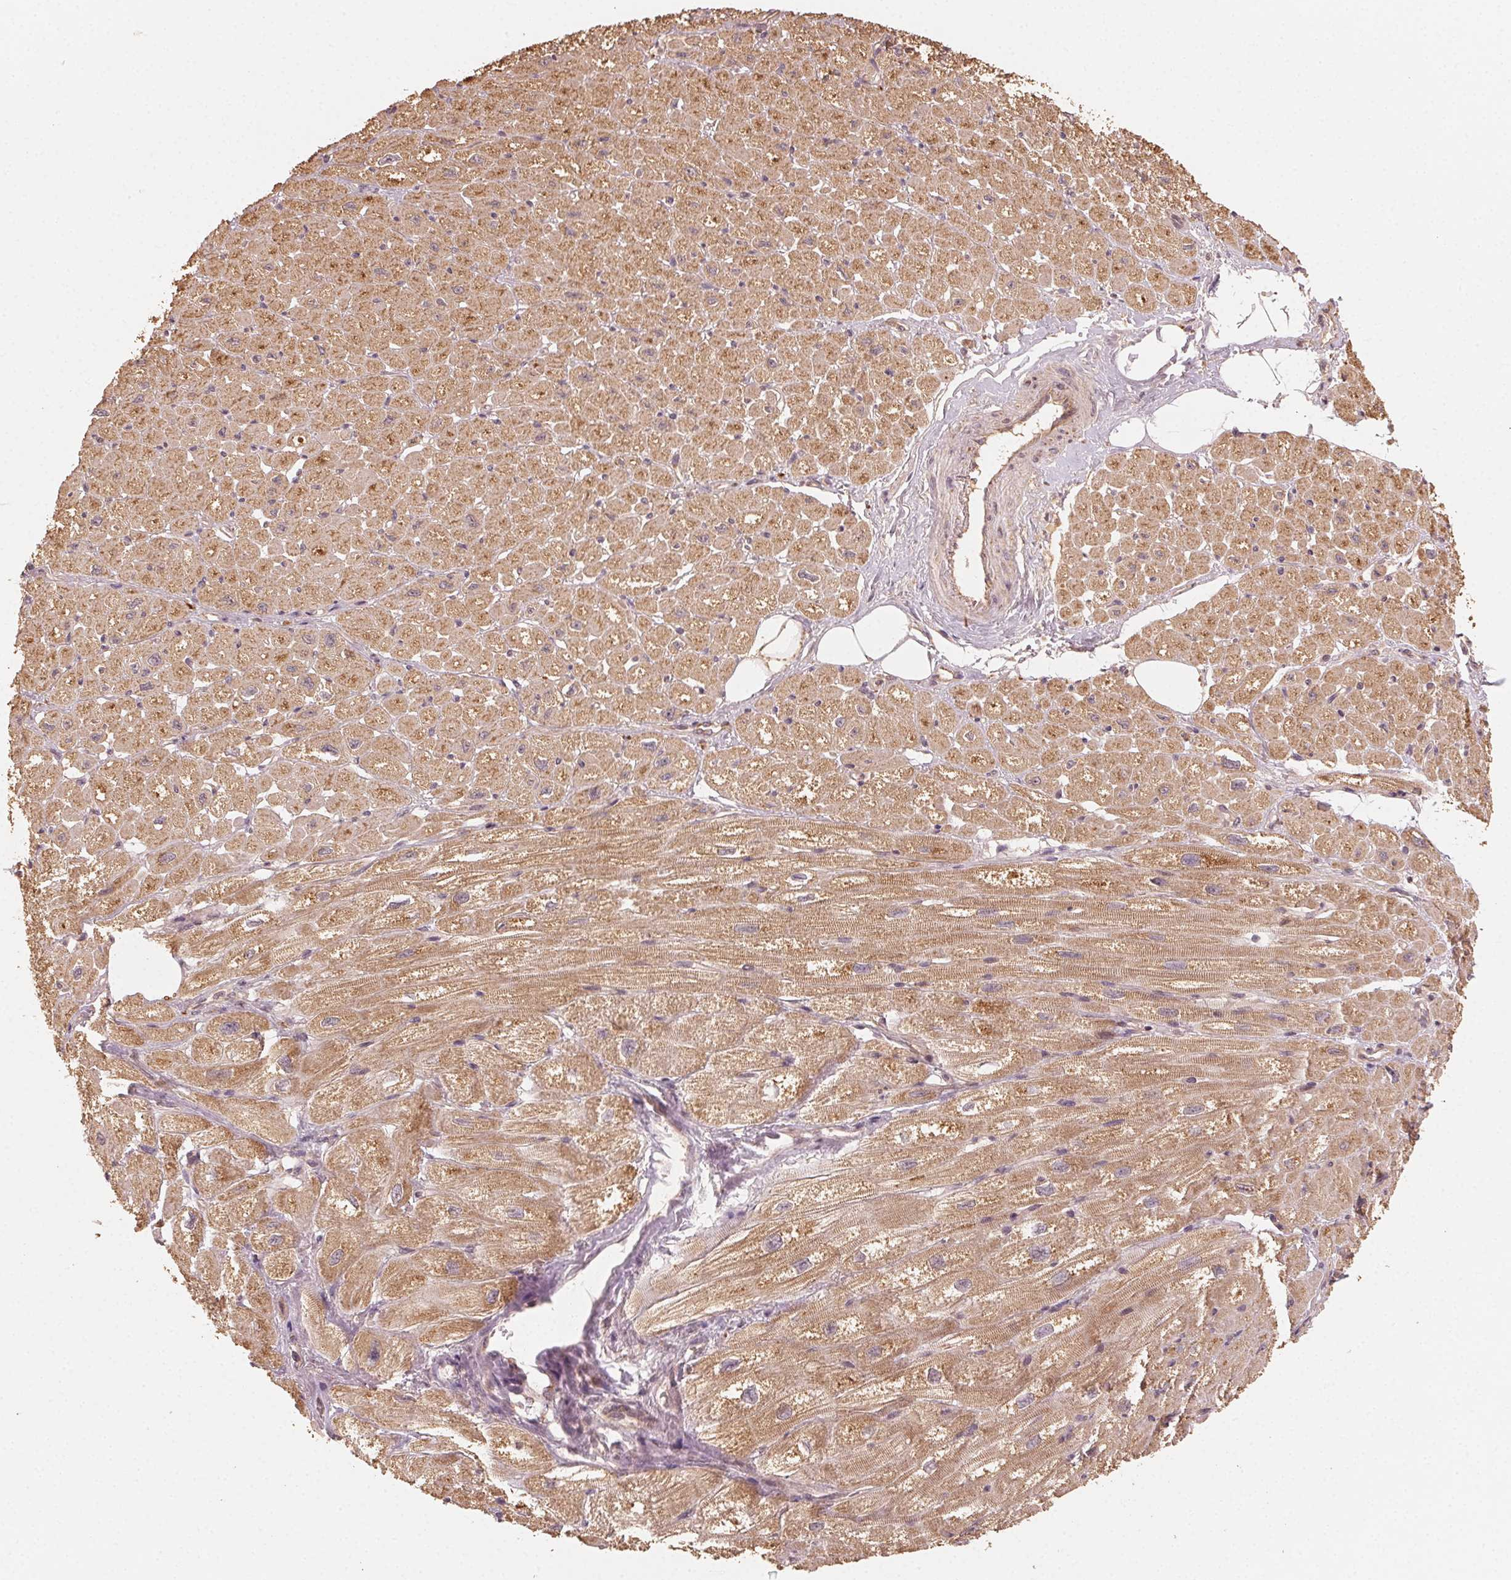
{"staining": {"intensity": "moderate", "quantity": ">75%", "location": "cytoplasmic/membranous"}, "tissue": "heart muscle", "cell_type": "Cardiomyocytes", "image_type": "normal", "snomed": [{"axis": "morphology", "description": "Normal tissue, NOS"}, {"axis": "topography", "description": "Heart"}], "caption": "Immunohistochemistry (IHC) photomicrograph of unremarkable human heart muscle stained for a protein (brown), which displays medium levels of moderate cytoplasmic/membranous expression in about >75% of cardiomyocytes.", "gene": "WBP2", "patient": {"sex": "female", "age": 62}}